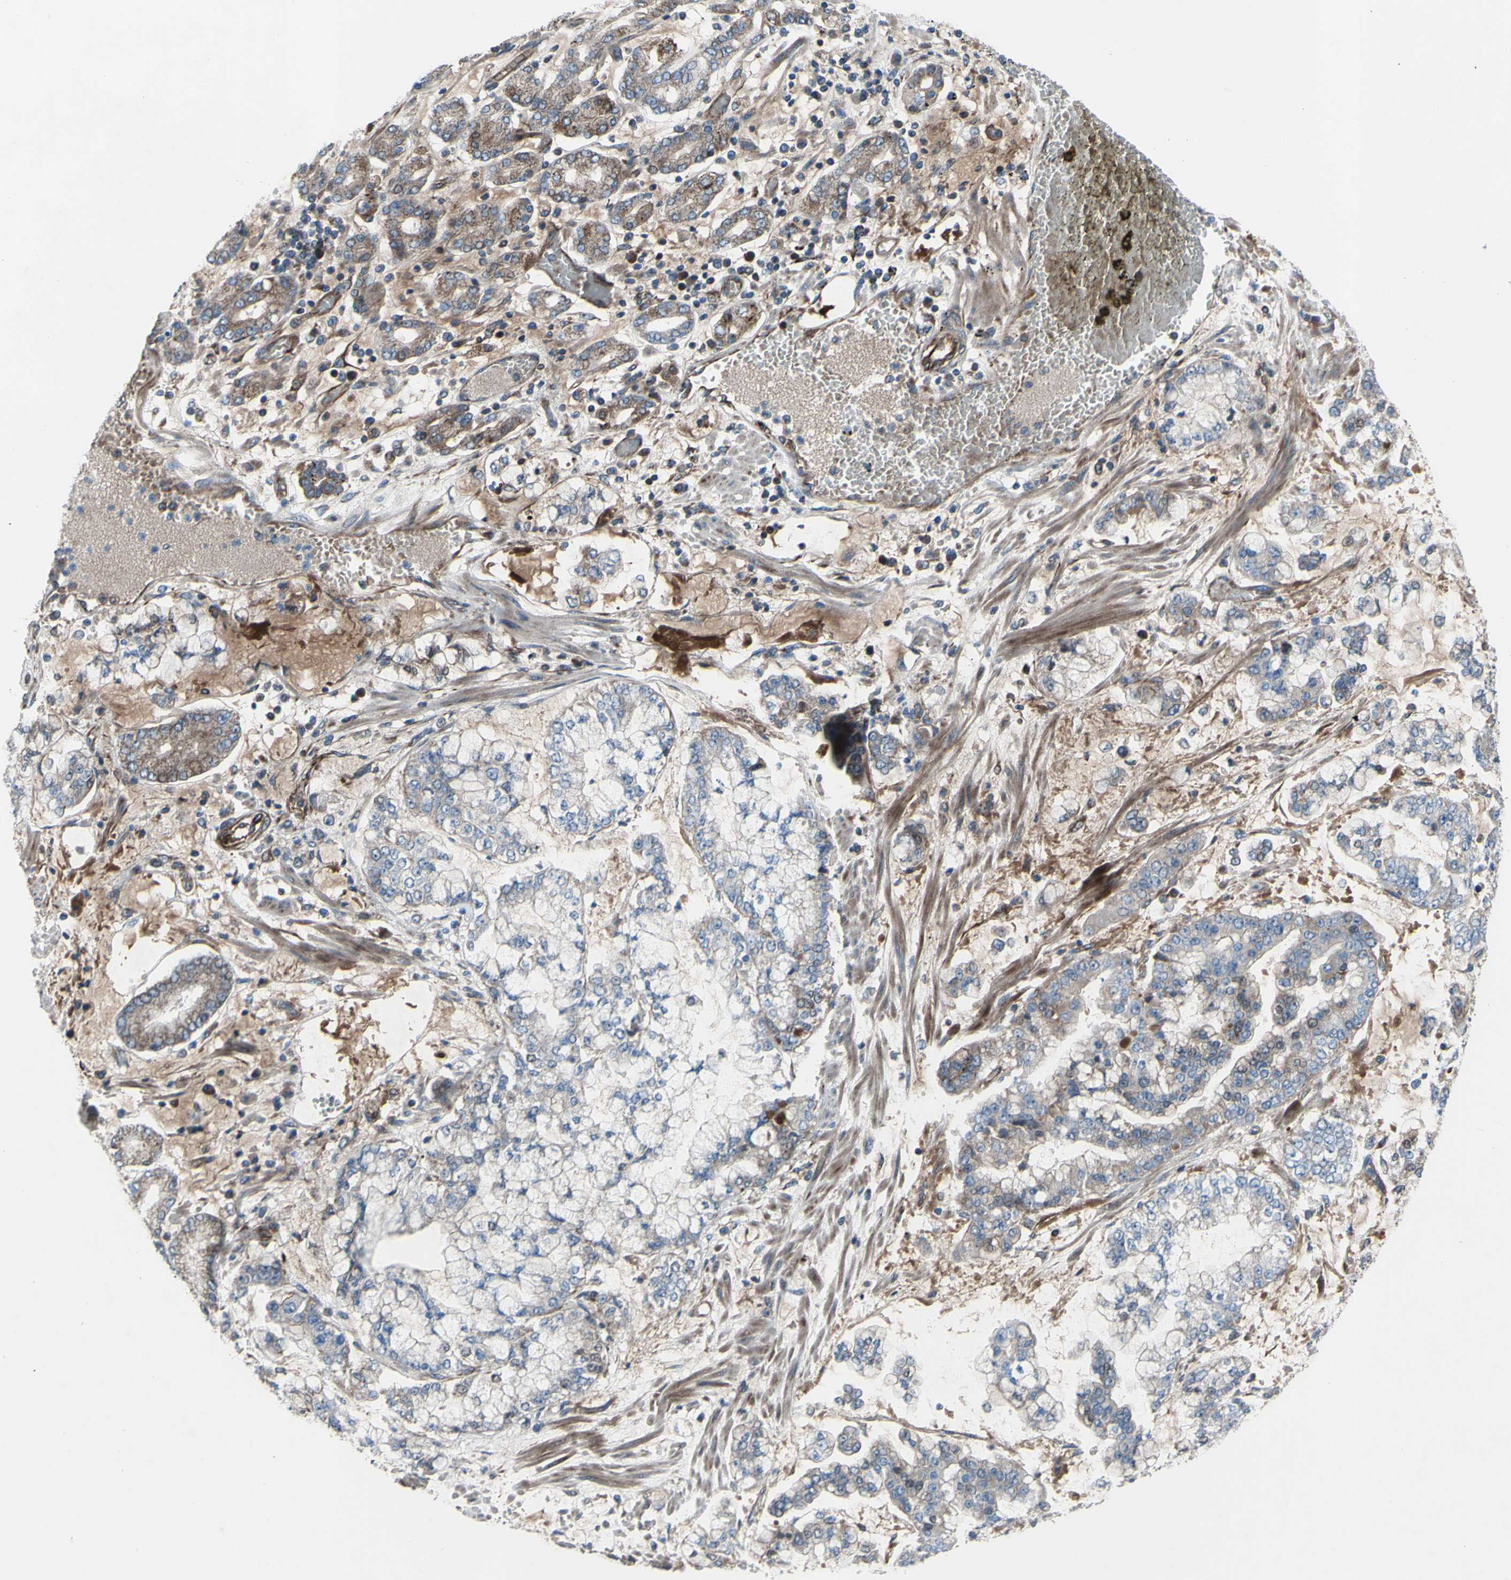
{"staining": {"intensity": "weak", "quantity": ">75%", "location": "cytoplasmic/membranous"}, "tissue": "stomach cancer", "cell_type": "Tumor cells", "image_type": "cancer", "snomed": [{"axis": "morphology", "description": "Normal tissue, NOS"}, {"axis": "morphology", "description": "Adenocarcinoma, NOS"}, {"axis": "topography", "description": "Stomach, upper"}, {"axis": "topography", "description": "Stomach"}], "caption": "Protein staining of adenocarcinoma (stomach) tissue shows weak cytoplasmic/membranous positivity in about >75% of tumor cells.", "gene": "EMC7", "patient": {"sex": "male", "age": 76}}